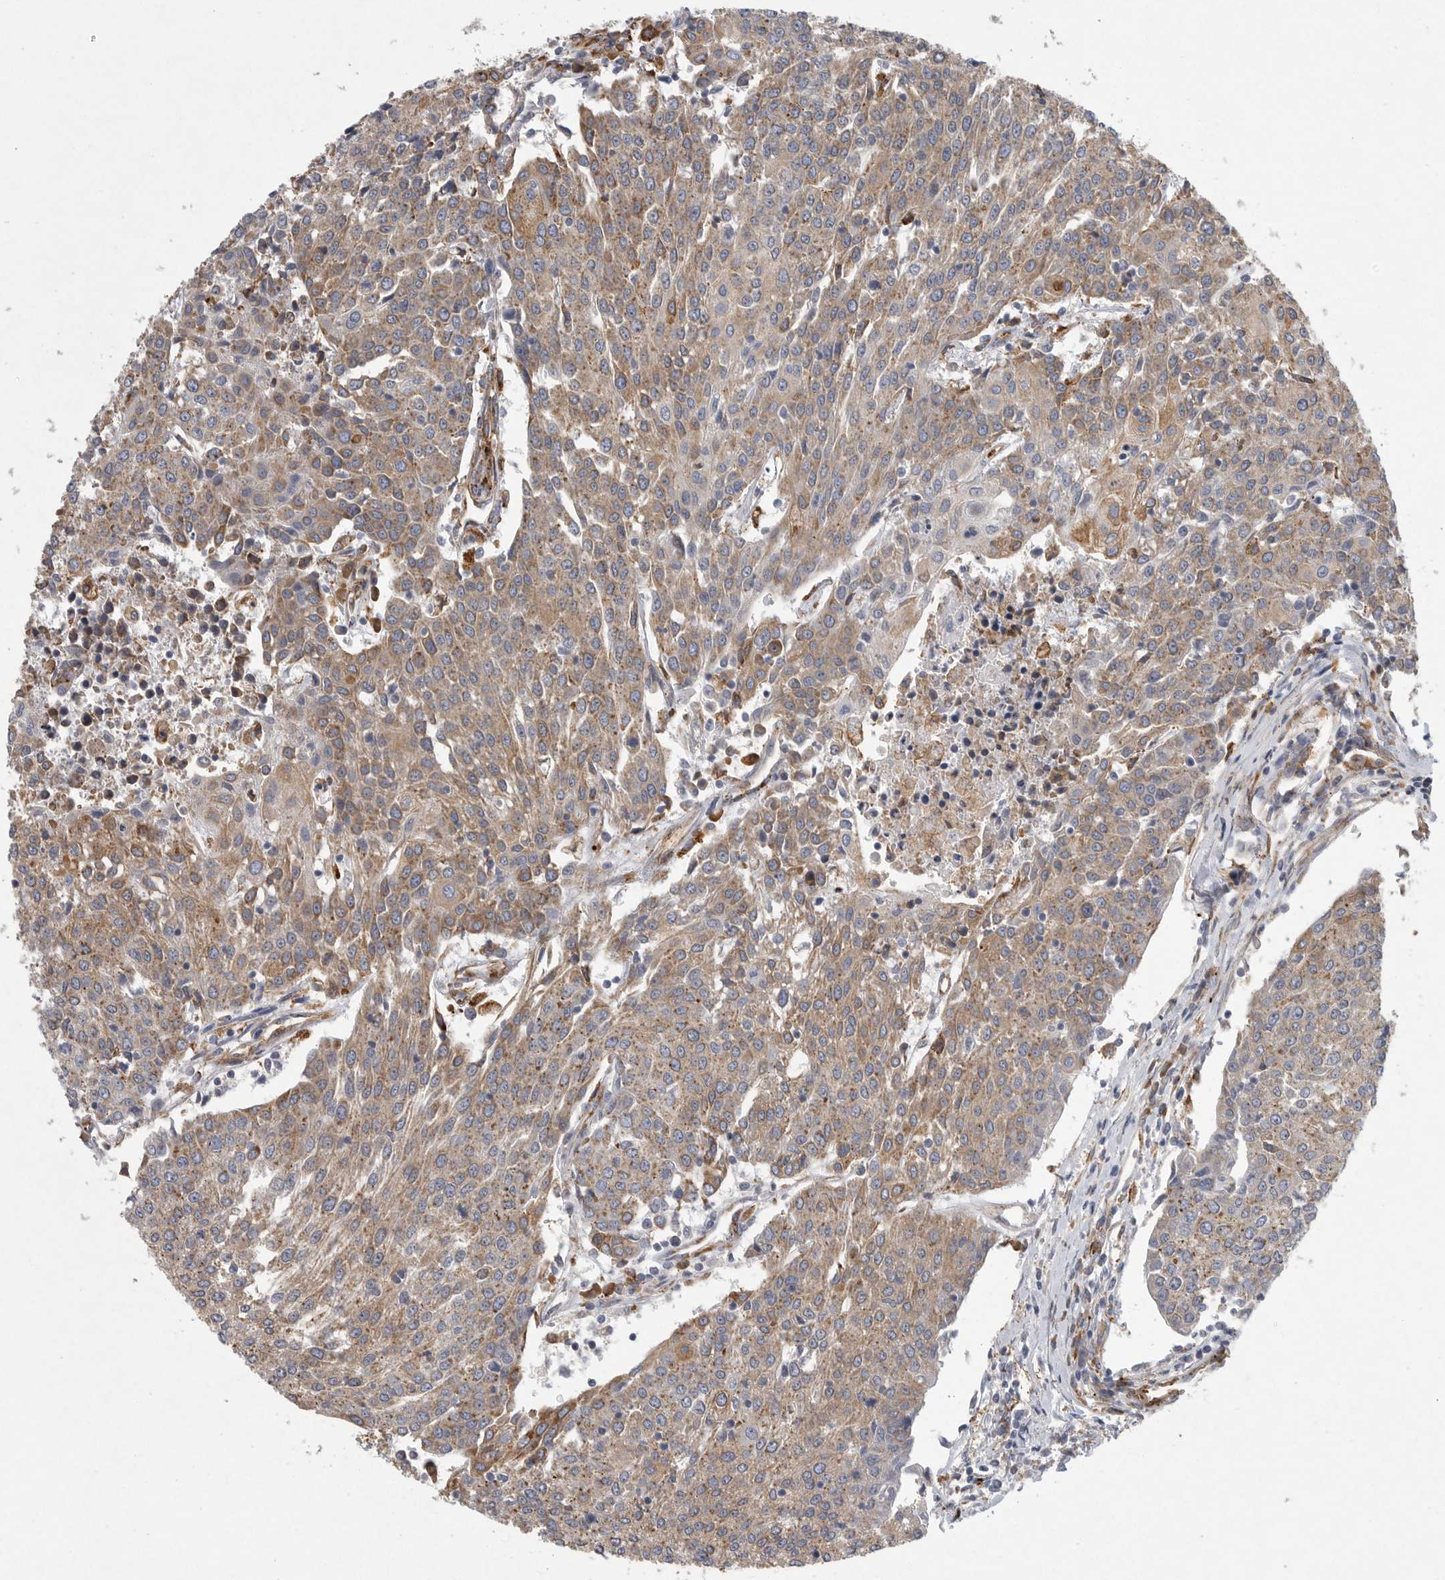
{"staining": {"intensity": "moderate", "quantity": ">75%", "location": "cytoplasmic/membranous"}, "tissue": "urothelial cancer", "cell_type": "Tumor cells", "image_type": "cancer", "snomed": [{"axis": "morphology", "description": "Urothelial carcinoma, High grade"}, {"axis": "topography", "description": "Urinary bladder"}], "caption": "Urothelial cancer stained with IHC exhibits moderate cytoplasmic/membranous staining in about >75% of tumor cells.", "gene": "MINPP1", "patient": {"sex": "female", "age": 85}}